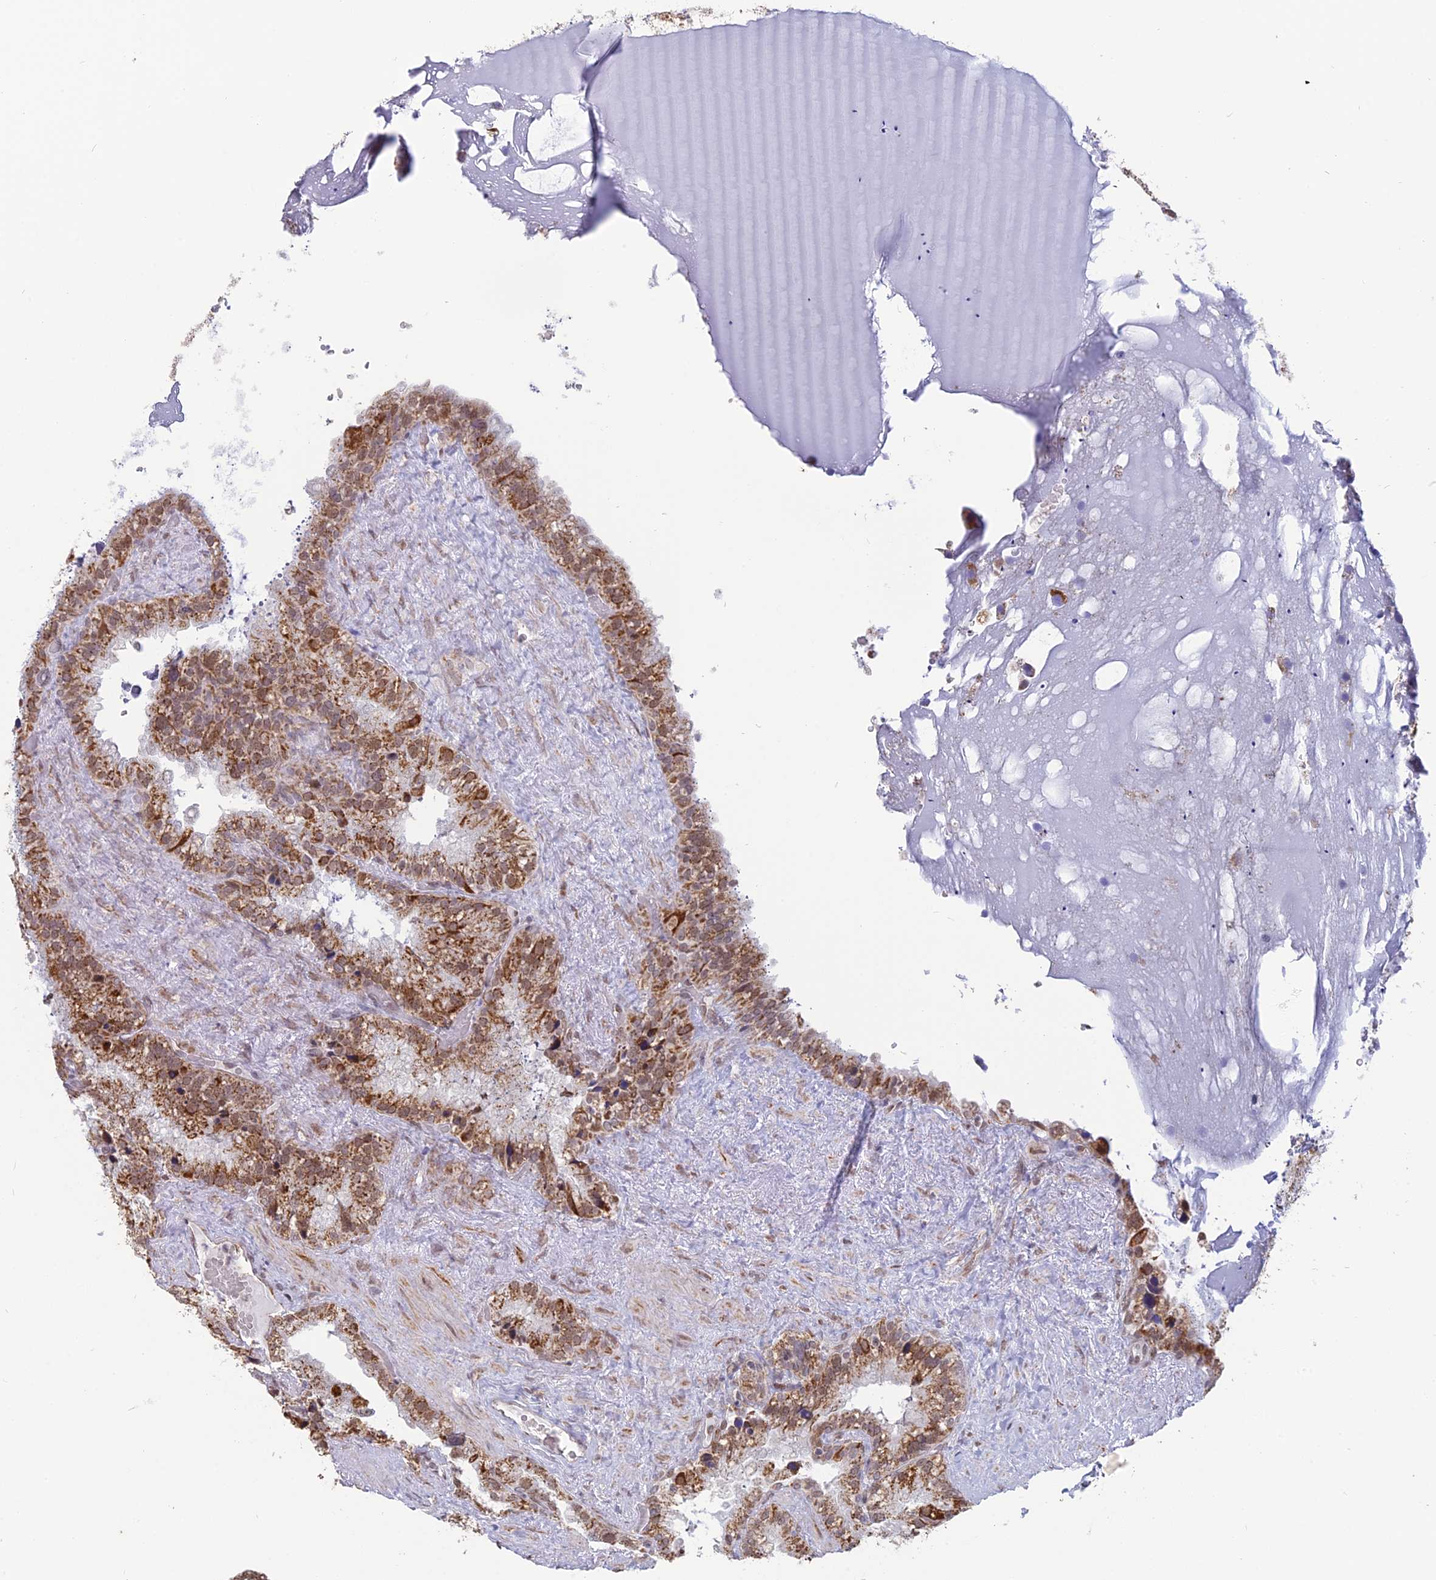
{"staining": {"intensity": "moderate", "quantity": ">75%", "location": "cytoplasmic/membranous"}, "tissue": "seminal vesicle", "cell_type": "Glandular cells", "image_type": "normal", "snomed": [{"axis": "morphology", "description": "Normal tissue, NOS"}, {"axis": "topography", "description": "Prostate"}, {"axis": "topography", "description": "Seminal veicle"}], "caption": "Immunohistochemistry histopathology image of normal seminal vesicle: seminal vesicle stained using immunohistochemistry exhibits medium levels of moderate protein expression localized specifically in the cytoplasmic/membranous of glandular cells, appearing as a cytoplasmic/membranous brown color.", "gene": "ARHGAP40", "patient": {"sex": "male", "age": 68}}